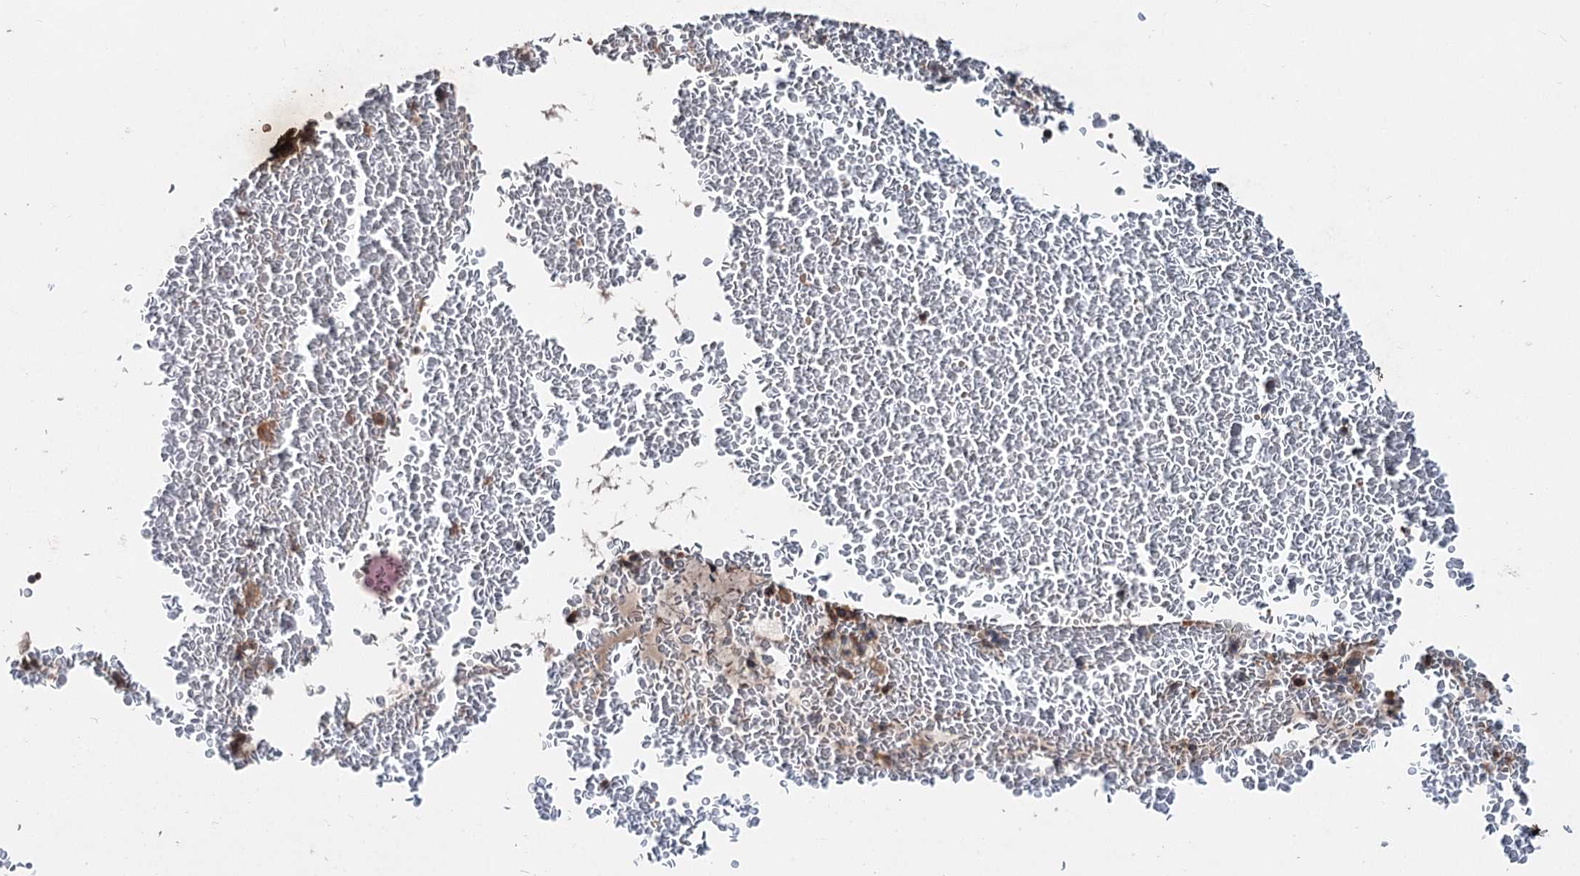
{"staining": {"intensity": "moderate", "quantity": ">75%", "location": "cytoplasmic/membranous"}, "tissue": "bronchus", "cell_type": "Respiratory epithelial cells", "image_type": "normal", "snomed": [{"axis": "morphology", "description": "Normal tissue, NOS"}, {"axis": "topography", "description": "Cartilage tissue"}, {"axis": "topography", "description": "Bronchus"}], "caption": "High-magnification brightfield microscopy of benign bronchus stained with DAB (brown) and counterstained with hematoxylin (blue). respiratory epithelial cells exhibit moderate cytoplasmic/membranous staining is seen in approximately>75% of cells.", "gene": "DDIAS", "patient": {"sex": "female", "age": 36}}